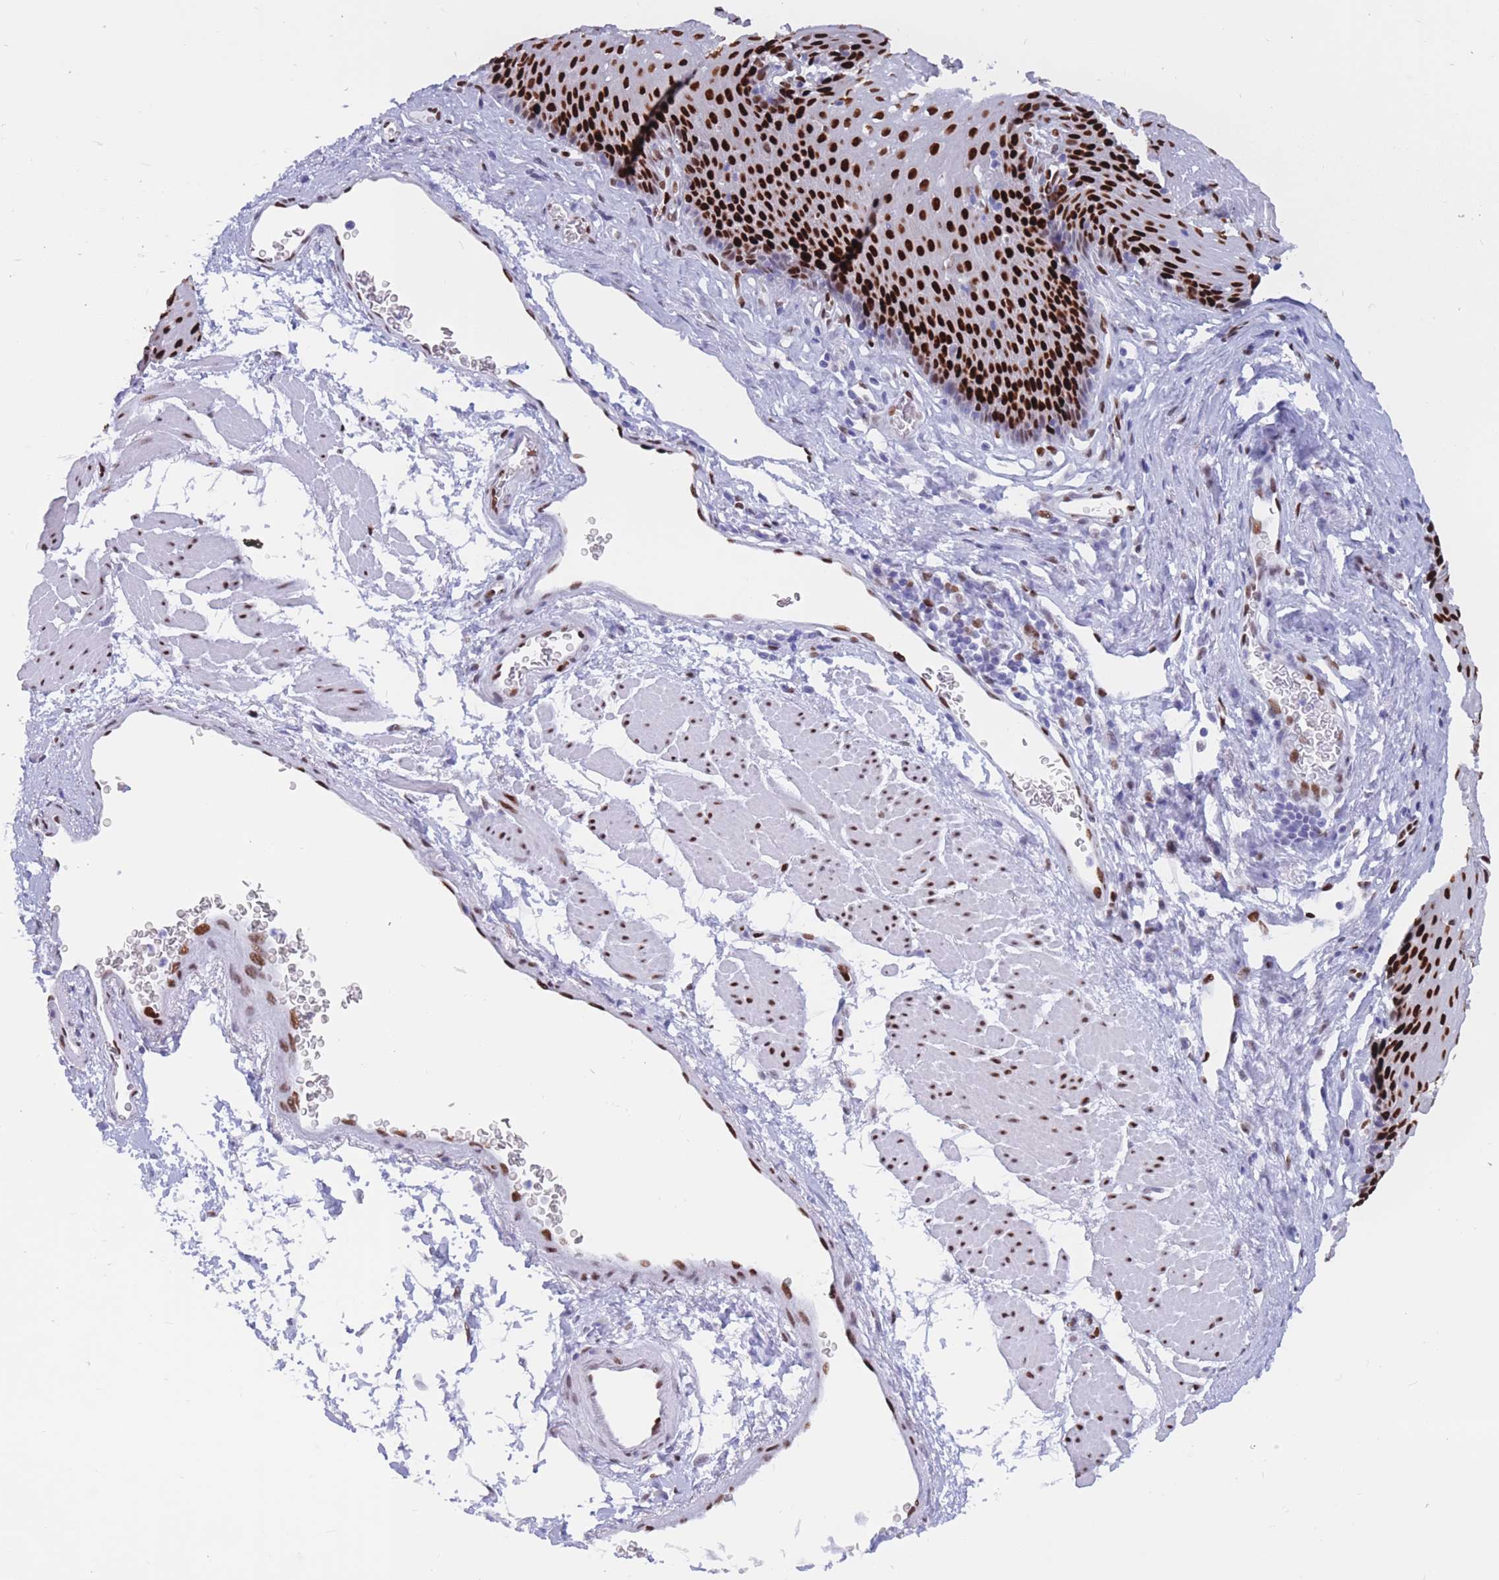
{"staining": {"intensity": "strong", "quantity": ">75%", "location": "nuclear"}, "tissue": "esophagus", "cell_type": "Squamous epithelial cells", "image_type": "normal", "snomed": [{"axis": "morphology", "description": "Normal tissue, NOS"}, {"axis": "topography", "description": "Esophagus"}], "caption": "Protein staining of benign esophagus demonstrates strong nuclear expression in about >75% of squamous epithelial cells.", "gene": "NASP", "patient": {"sex": "female", "age": 66}}